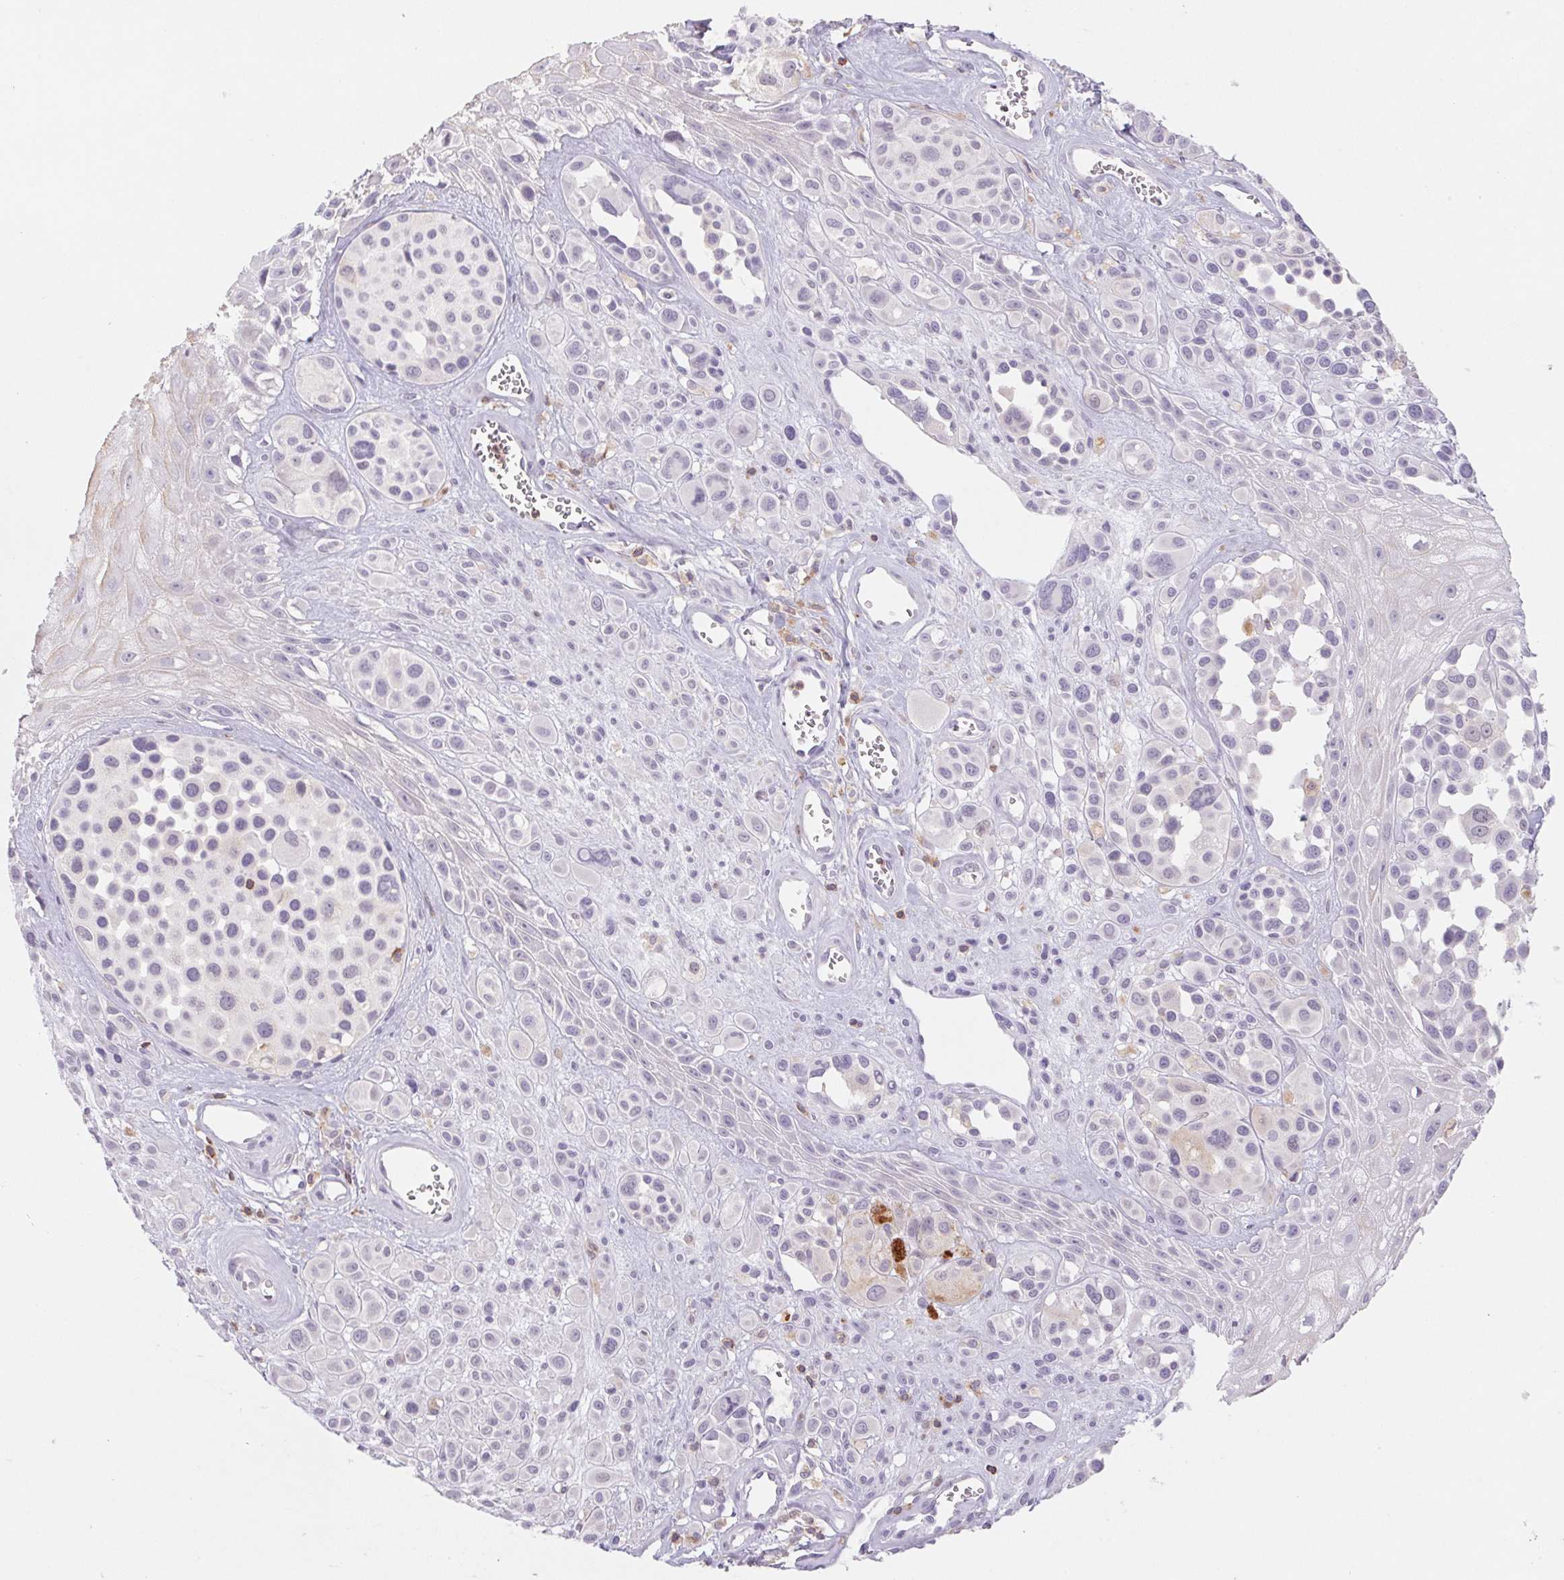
{"staining": {"intensity": "negative", "quantity": "none", "location": "none"}, "tissue": "melanoma", "cell_type": "Tumor cells", "image_type": "cancer", "snomed": [{"axis": "morphology", "description": "Malignant melanoma, NOS"}, {"axis": "topography", "description": "Skin"}], "caption": "Immunohistochemistry (IHC) histopathology image of human malignant melanoma stained for a protein (brown), which exhibits no expression in tumor cells. The staining is performed using DAB brown chromogen with nuclei counter-stained in using hematoxylin.", "gene": "KIF26A", "patient": {"sex": "male", "age": 77}}